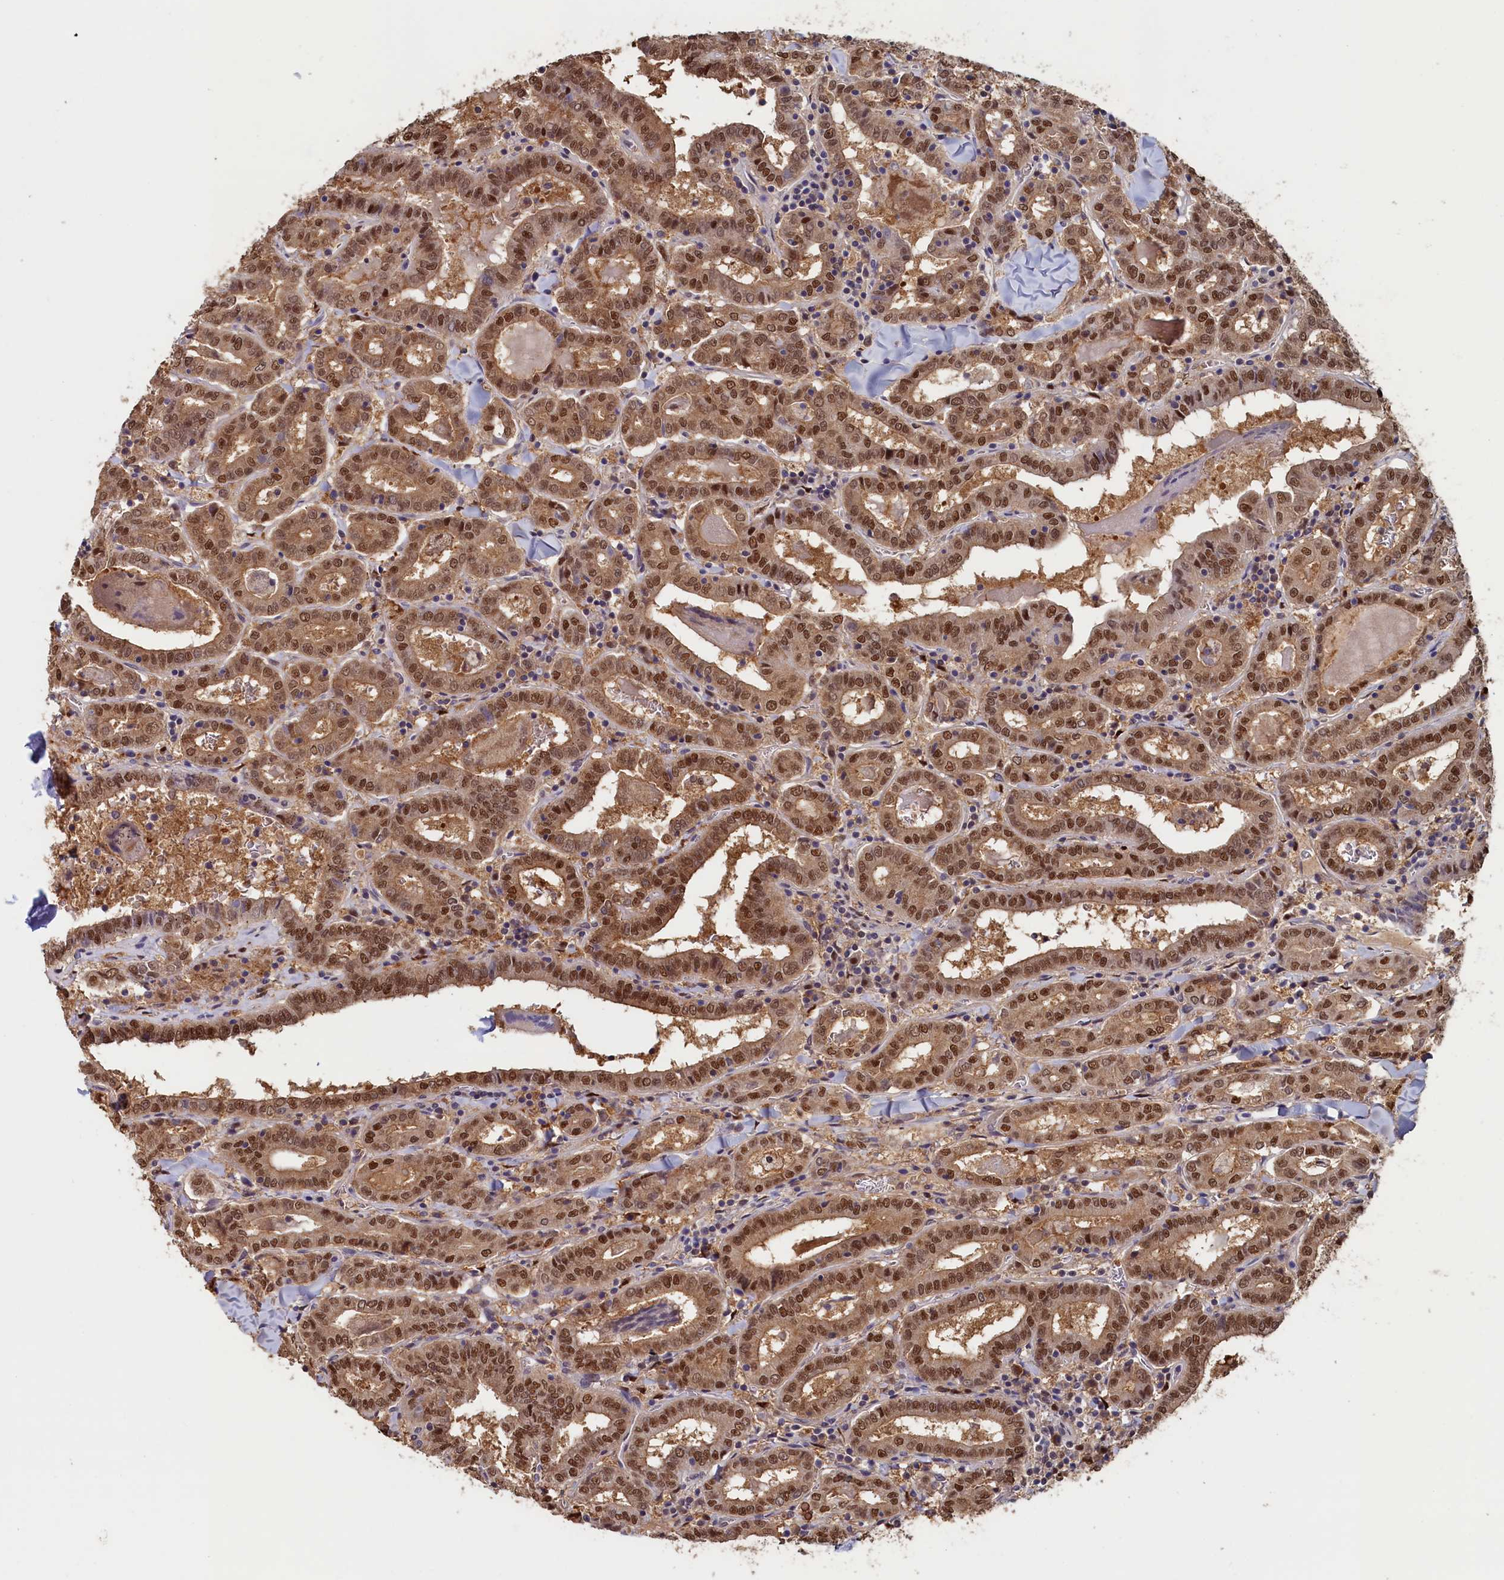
{"staining": {"intensity": "moderate", "quantity": ">75%", "location": "cytoplasmic/membranous,nuclear"}, "tissue": "thyroid cancer", "cell_type": "Tumor cells", "image_type": "cancer", "snomed": [{"axis": "morphology", "description": "Papillary adenocarcinoma, NOS"}, {"axis": "topography", "description": "Thyroid gland"}], "caption": "Immunohistochemistry of thyroid cancer reveals medium levels of moderate cytoplasmic/membranous and nuclear positivity in approximately >75% of tumor cells.", "gene": "AHCY", "patient": {"sex": "female", "age": 72}}